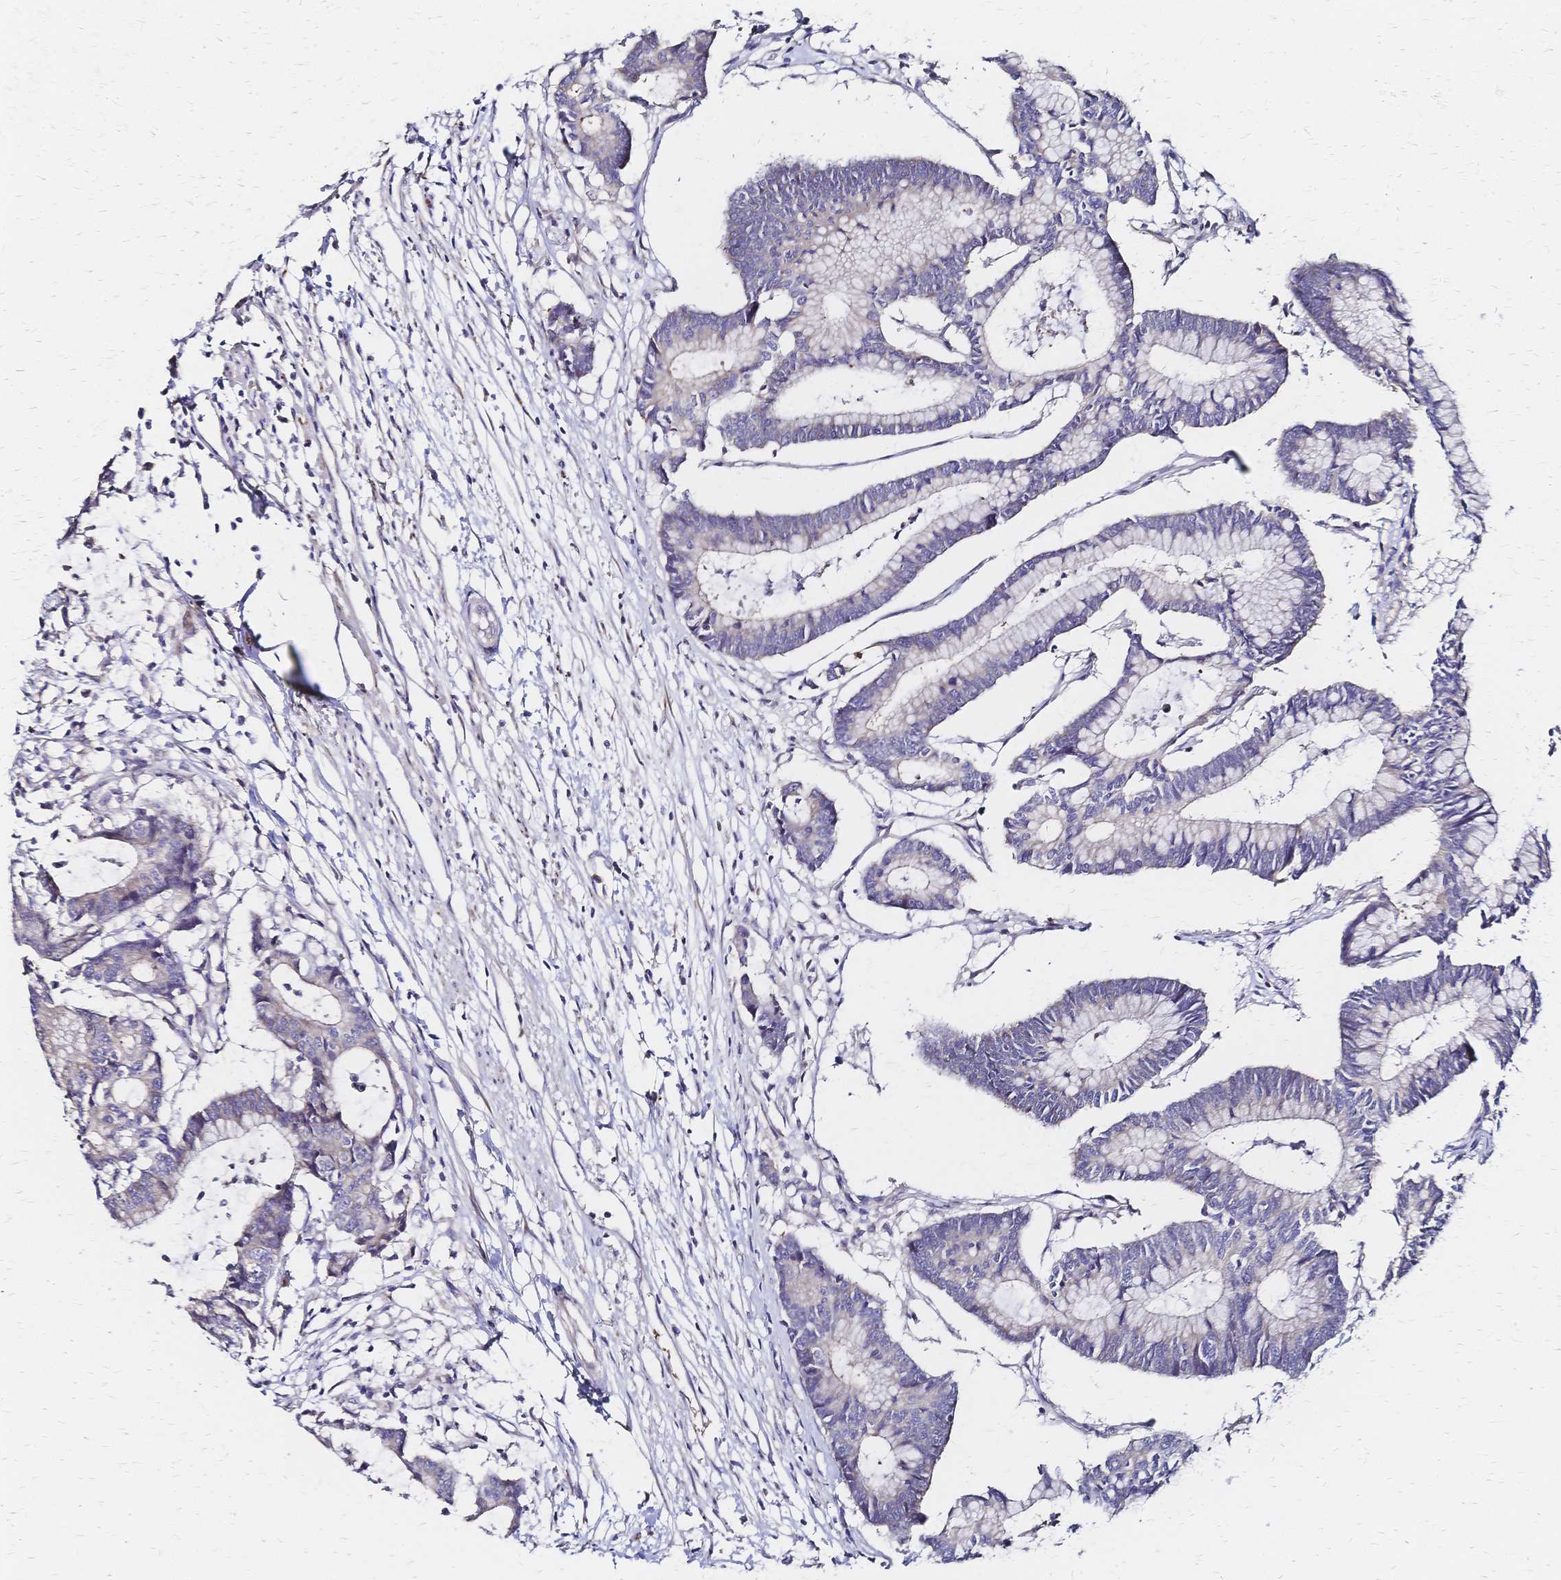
{"staining": {"intensity": "negative", "quantity": "none", "location": "none"}, "tissue": "colorectal cancer", "cell_type": "Tumor cells", "image_type": "cancer", "snomed": [{"axis": "morphology", "description": "Adenocarcinoma, NOS"}, {"axis": "topography", "description": "Colon"}], "caption": "This is an IHC image of human colorectal adenocarcinoma. There is no positivity in tumor cells.", "gene": "SLC5A1", "patient": {"sex": "female", "age": 78}}